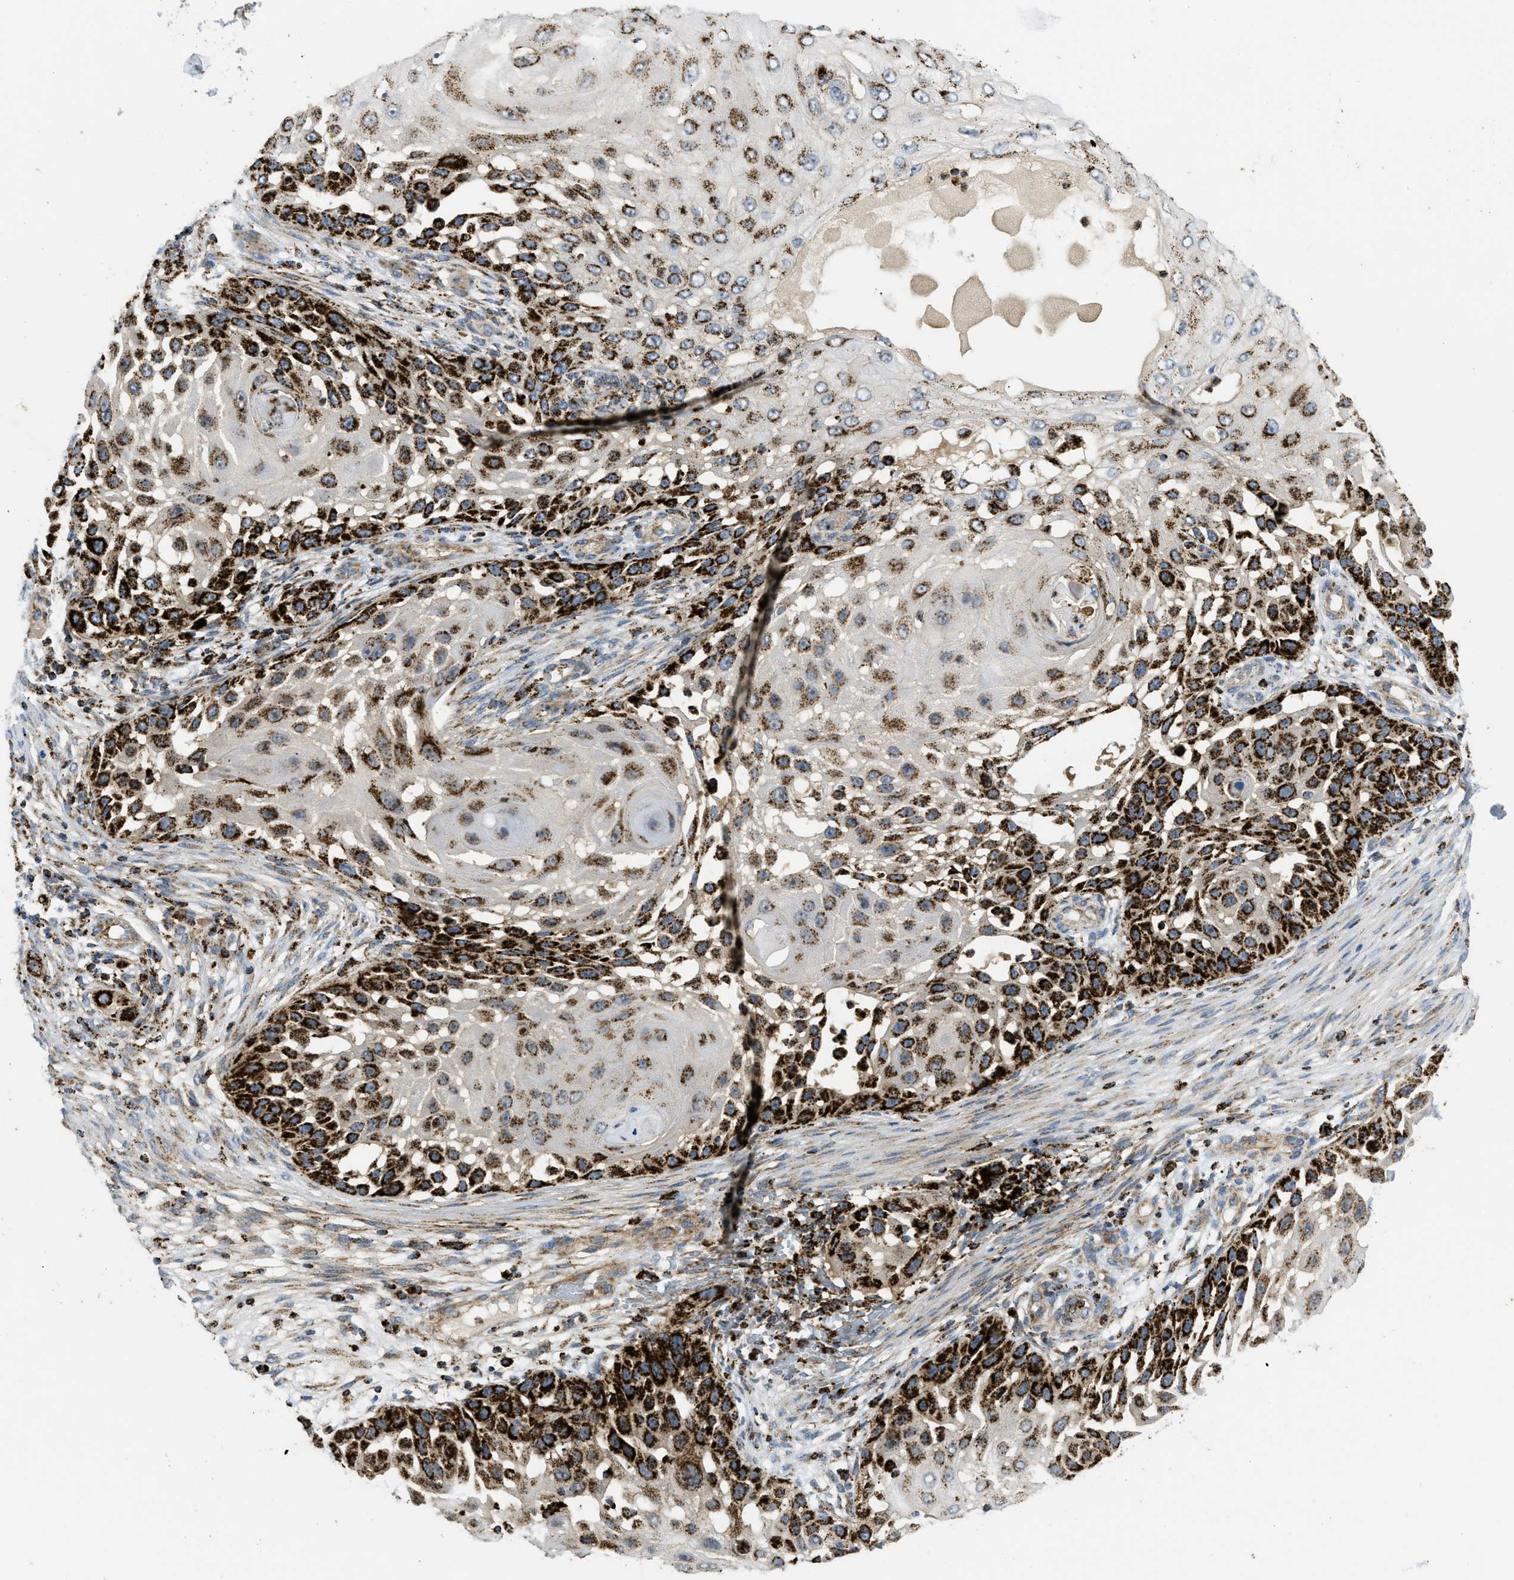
{"staining": {"intensity": "strong", "quantity": ">75%", "location": "cytoplasmic/membranous"}, "tissue": "skin cancer", "cell_type": "Tumor cells", "image_type": "cancer", "snomed": [{"axis": "morphology", "description": "Squamous cell carcinoma, NOS"}, {"axis": "topography", "description": "Skin"}], "caption": "A brown stain labels strong cytoplasmic/membranous staining of a protein in human skin cancer (squamous cell carcinoma) tumor cells.", "gene": "SQOR", "patient": {"sex": "female", "age": 44}}